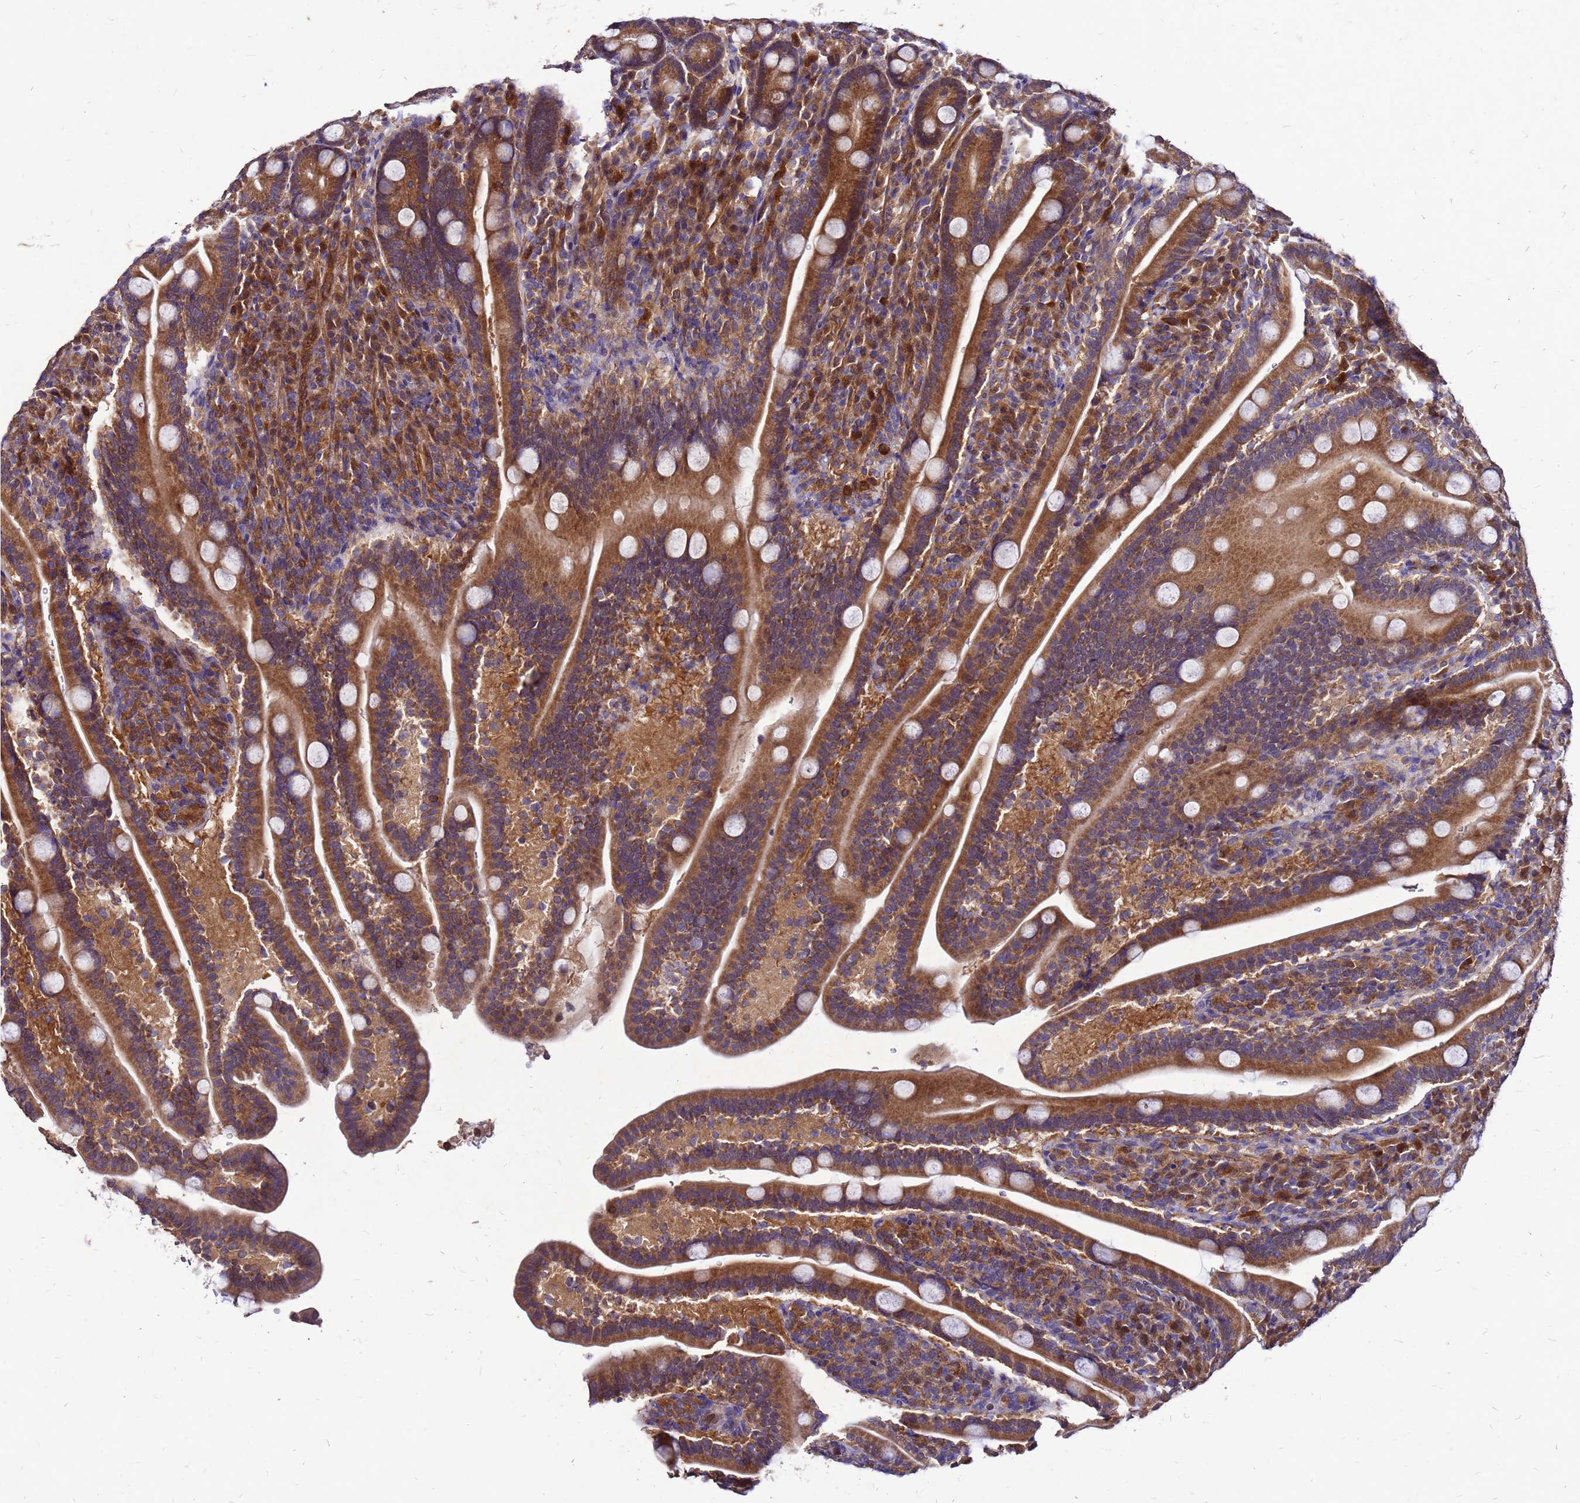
{"staining": {"intensity": "moderate", "quantity": ">75%", "location": "cytoplasmic/membranous"}, "tissue": "duodenum", "cell_type": "Glandular cells", "image_type": "normal", "snomed": [{"axis": "morphology", "description": "Normal tissue, NOS"}, {"axis": "topography", "description": "Duodenum"}], "caption": "The micrograph shows staining of benign duodenum, revealing moderate cytoplasmic/membranous protein positivity (brown color) within glandular cells.", "gene": "DUSP23", "patient": {"sex": "male", "age": 35}}